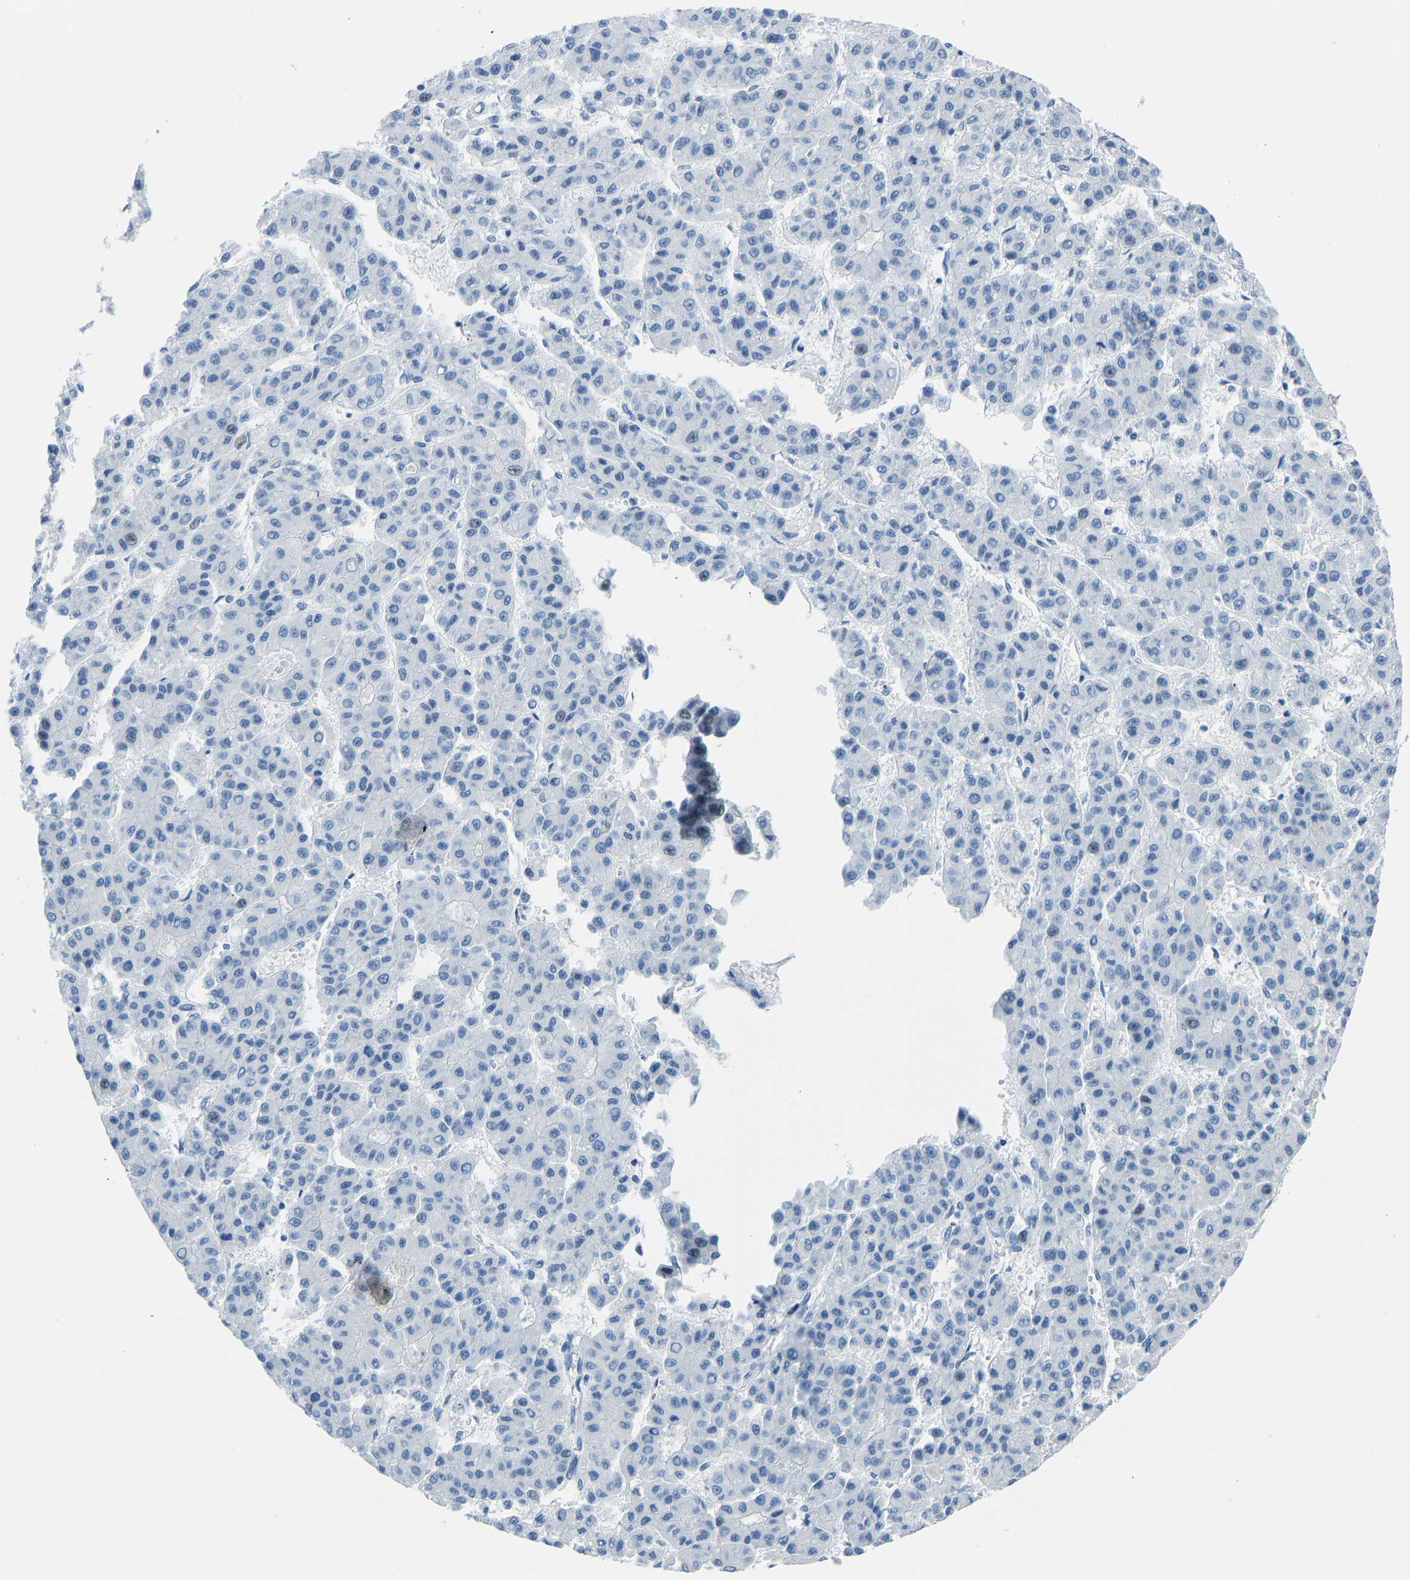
{"staining": {"intensity": "negative", "quantity": "none", "location": "none"}, "tissue": "liver cancer", "cell_type": "Tumor cells", "image_type": "cancer", "snomed": [{"axis": "morphology", "description": "Carcinoma, Hepatocellular, NOS"}, {"axis": "topography", "description": "Liver"}], "caption": "IHC micrograph of liver cancer (hepatocellular carcinoma) stained for a protein (brown), which reveals no positivity in tumor cells.", "gene": "SERPINB3", "patient": {"sex": "male", "age": 70}}